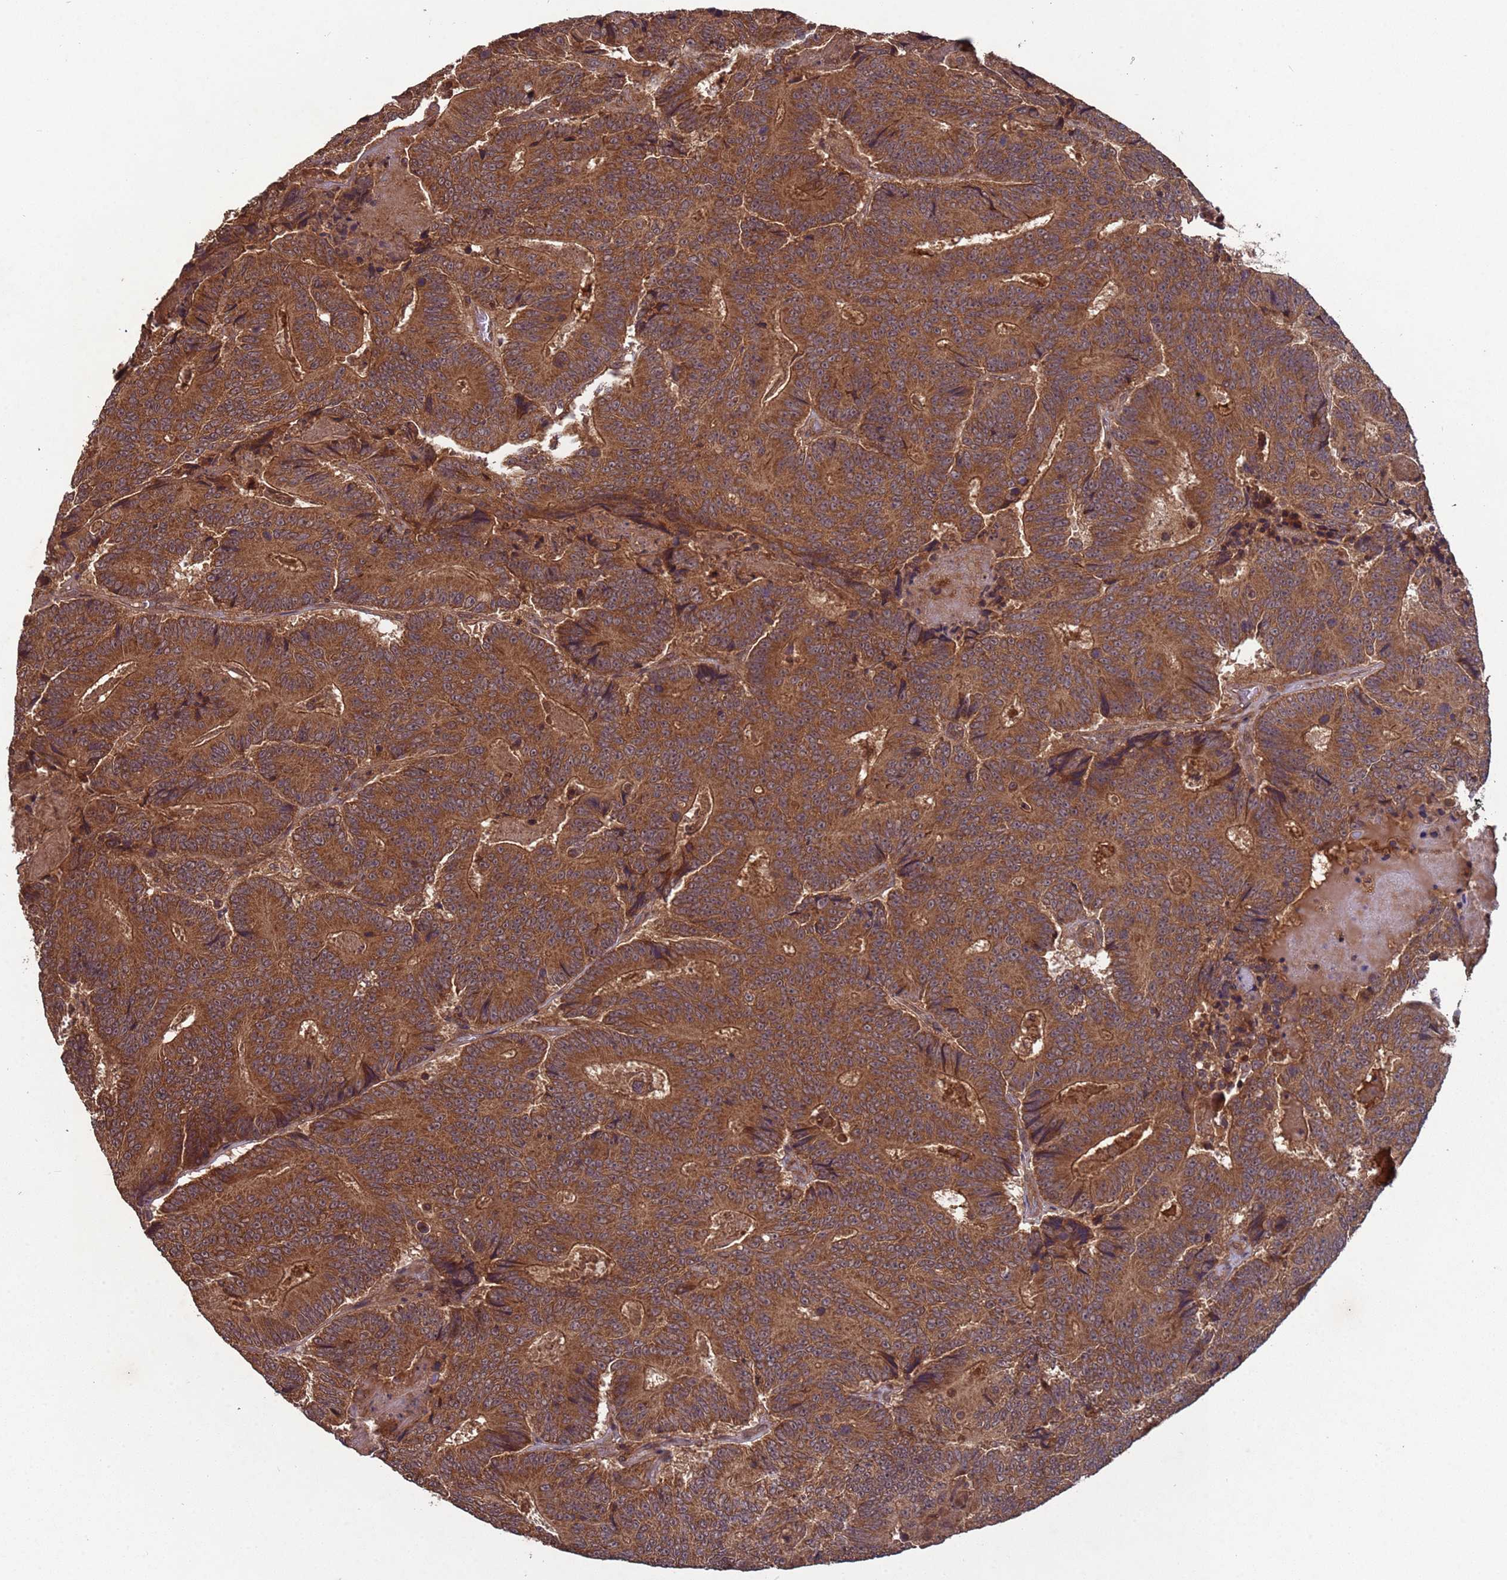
{"staining": {"intensity": "moderate", "quantity": ">75%", "location": "cytoplasmic/membranous"}, "tissue": "colorectal cancer", "cell_type": "Tumor cells", "image_type": "cancer", "snomed": [{"axis": "morphology", "description": "Adenocarcinoma, NOS"}, {"axis": "topography", "description": "Colon"}], "caption": "This histopathology image displays IHC staining of human colorectal adenocarcinoma, with medium moderate cytoplasmic/membranous positivity in about >75% of tumor cells.", "gene": "ERI1", "patient": {"sex": "male", "age": 83}}